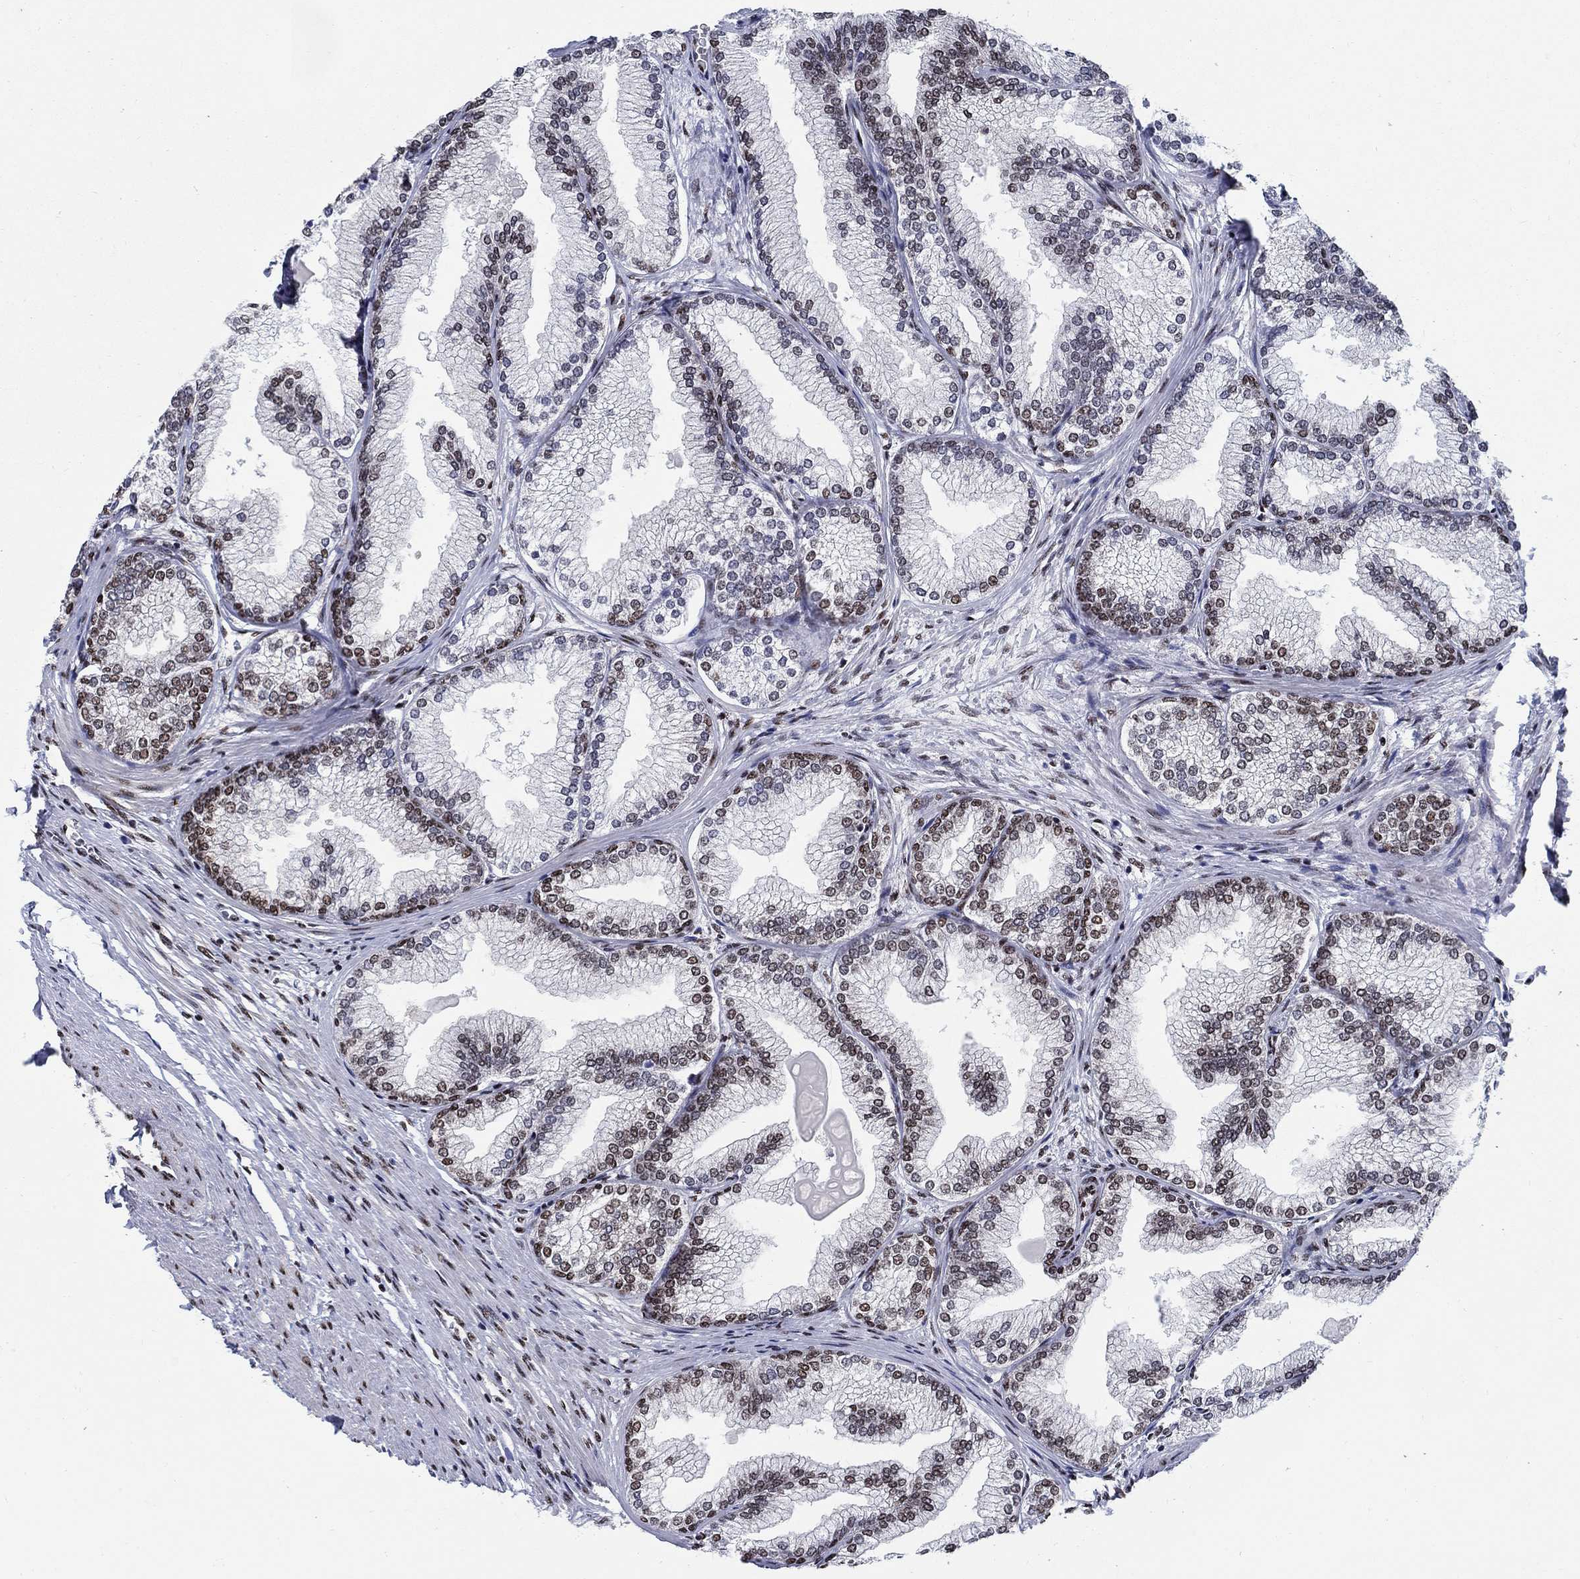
{"staining": {"intensity": "weak", "quantity": "25%-75%", "location": "nuclear"}, "tissue": "prostate", "cell_type": "Glandular cells", "image_type": "normal", "snomed": [{"axis": "morphology", "description": "Normal tissue, NOS"}, {"axis": "topography", "description": "Prostate"}], "caption": "Benign prostate exhibits weak nuclear positivity in approximately 25%-75% of glandular cells.", "gene": "FBXO16", "patient": {"sex": "male", "age": 72}}